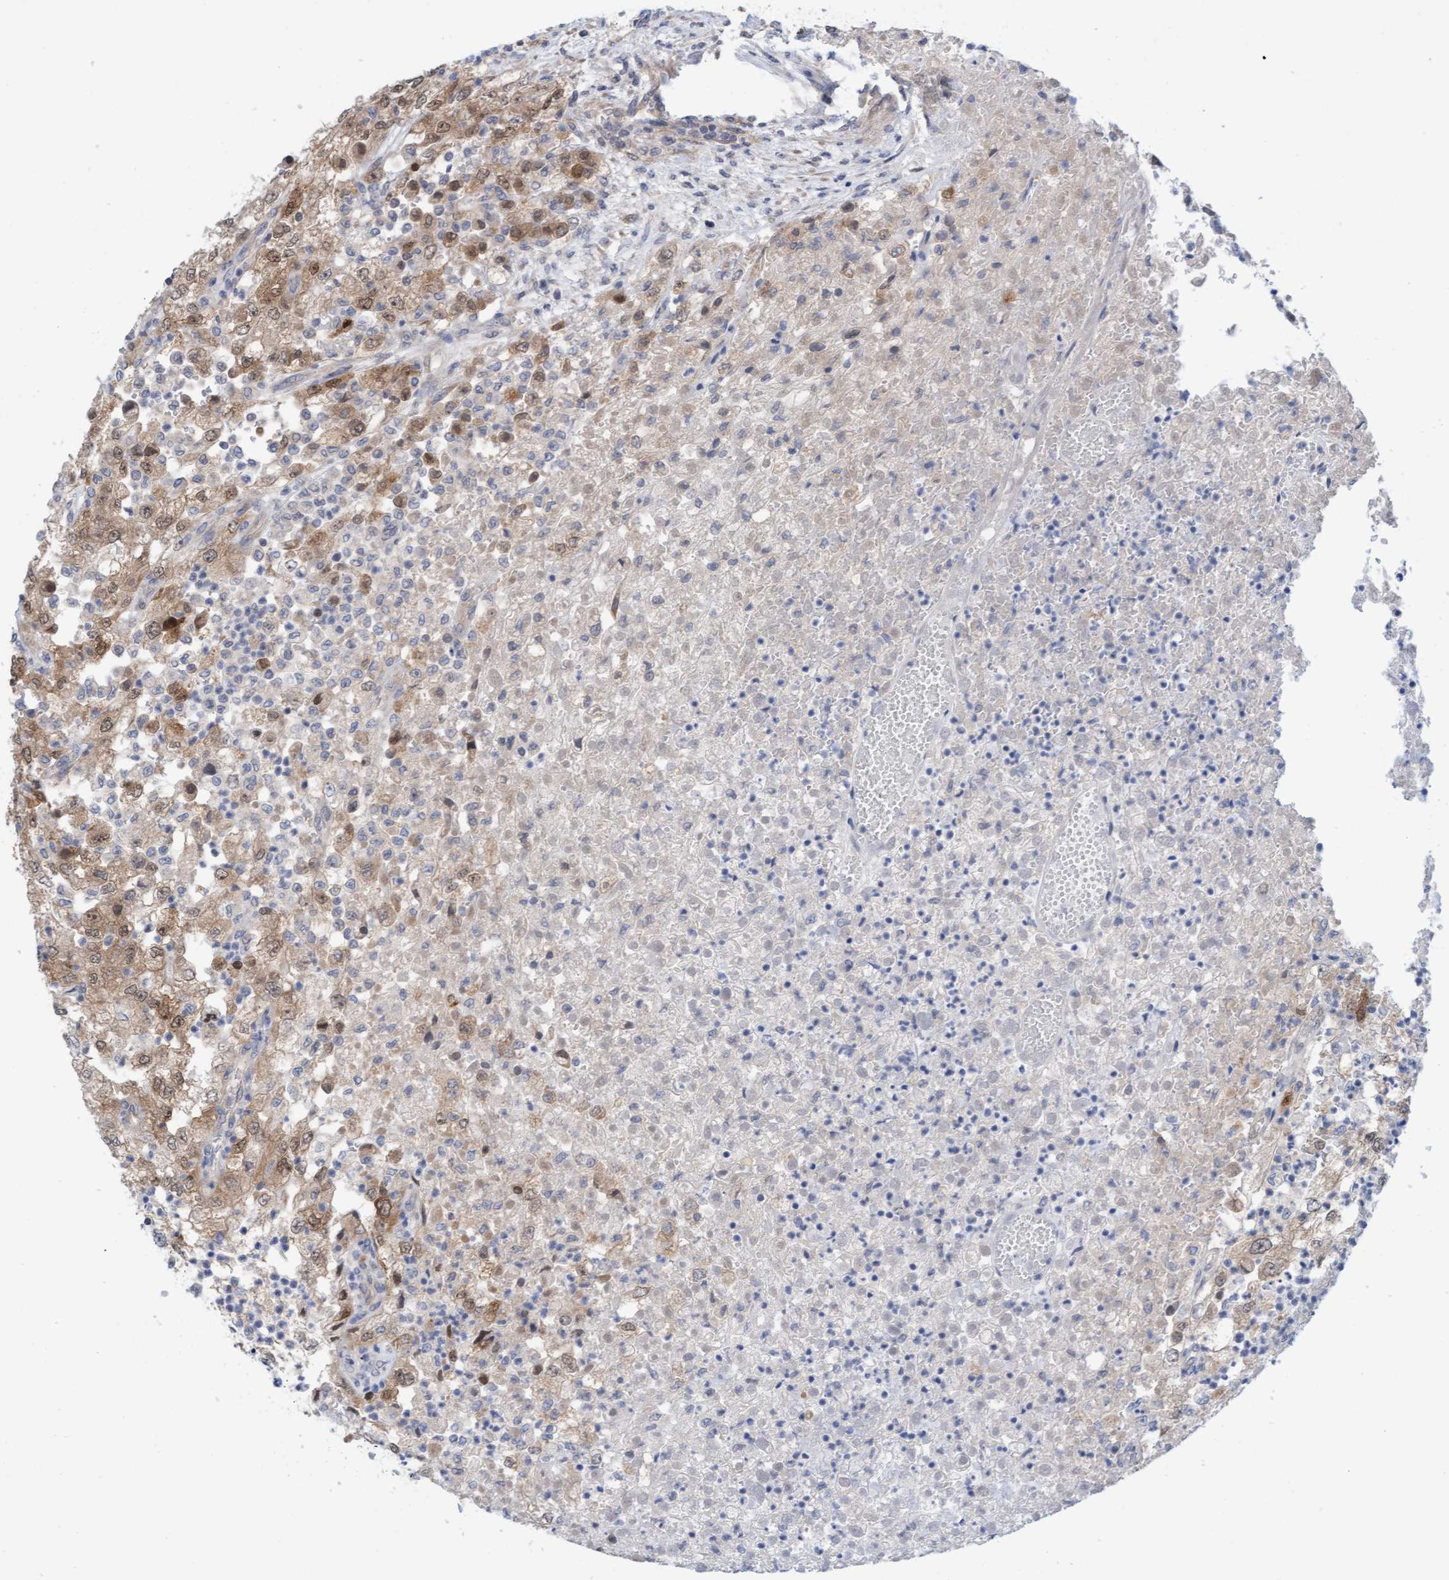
{"staining": {"intensity": "weak", "quantity": ">75%", "location": "cytoplasmic/membranous,nuclear"}, "tissue": "renal cancer", "cell_type": "Tumor cells", "image_type": "cancer", "snomed": [{"axis": "morphology", "description": "Adenocarcinoma, NOS"}, {"axis": "topography", "description": "Kidney"}], "caption": "A brown stain labels weak cytoplasmic/membranous and nuclear positivity of a protein in renal adenocarcinoma tumor cells.", "gene": "AMZ2", "patient": {"sex": "female", "age": 54}}